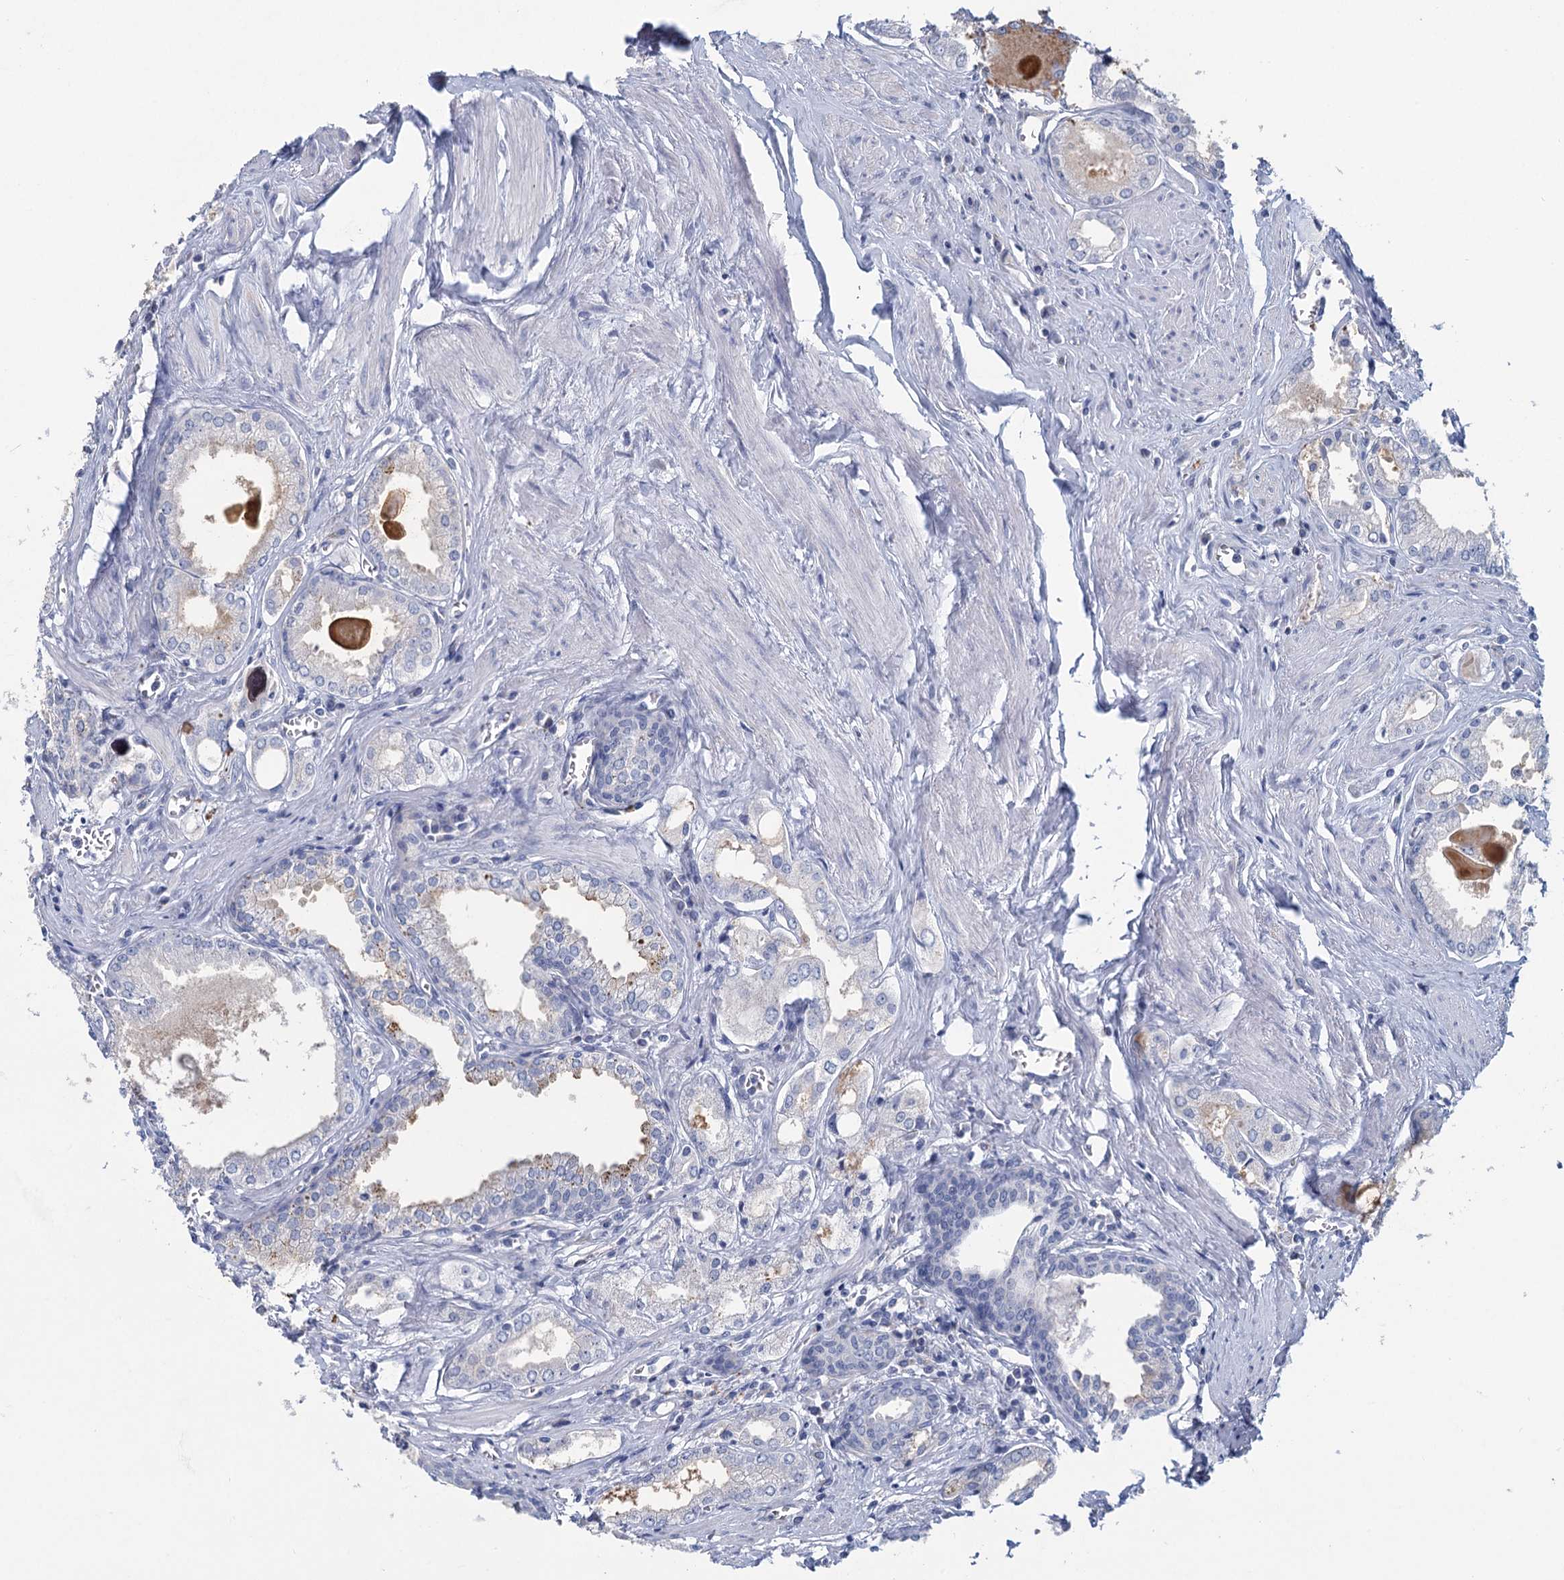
{"staining": {"intensity": "negative", "quantity": "none", "location": "none"}, "tissue": "prostate cancer", "cell_type": "Tumor cells", "image_type": "cancer", "snomed": [{"axis": "morphology", "description": "Adenocarcinoma, Low grade"}, {"axis": "topography", "description": "Prostate"}], "caption": "Immunohistochemical staining of human adenocarcinoma (low-grade) (prostate) reveals no significant positivity in tumor cells.", "gene": "HES2", "patient": {"sex": "male", "age": 60}}